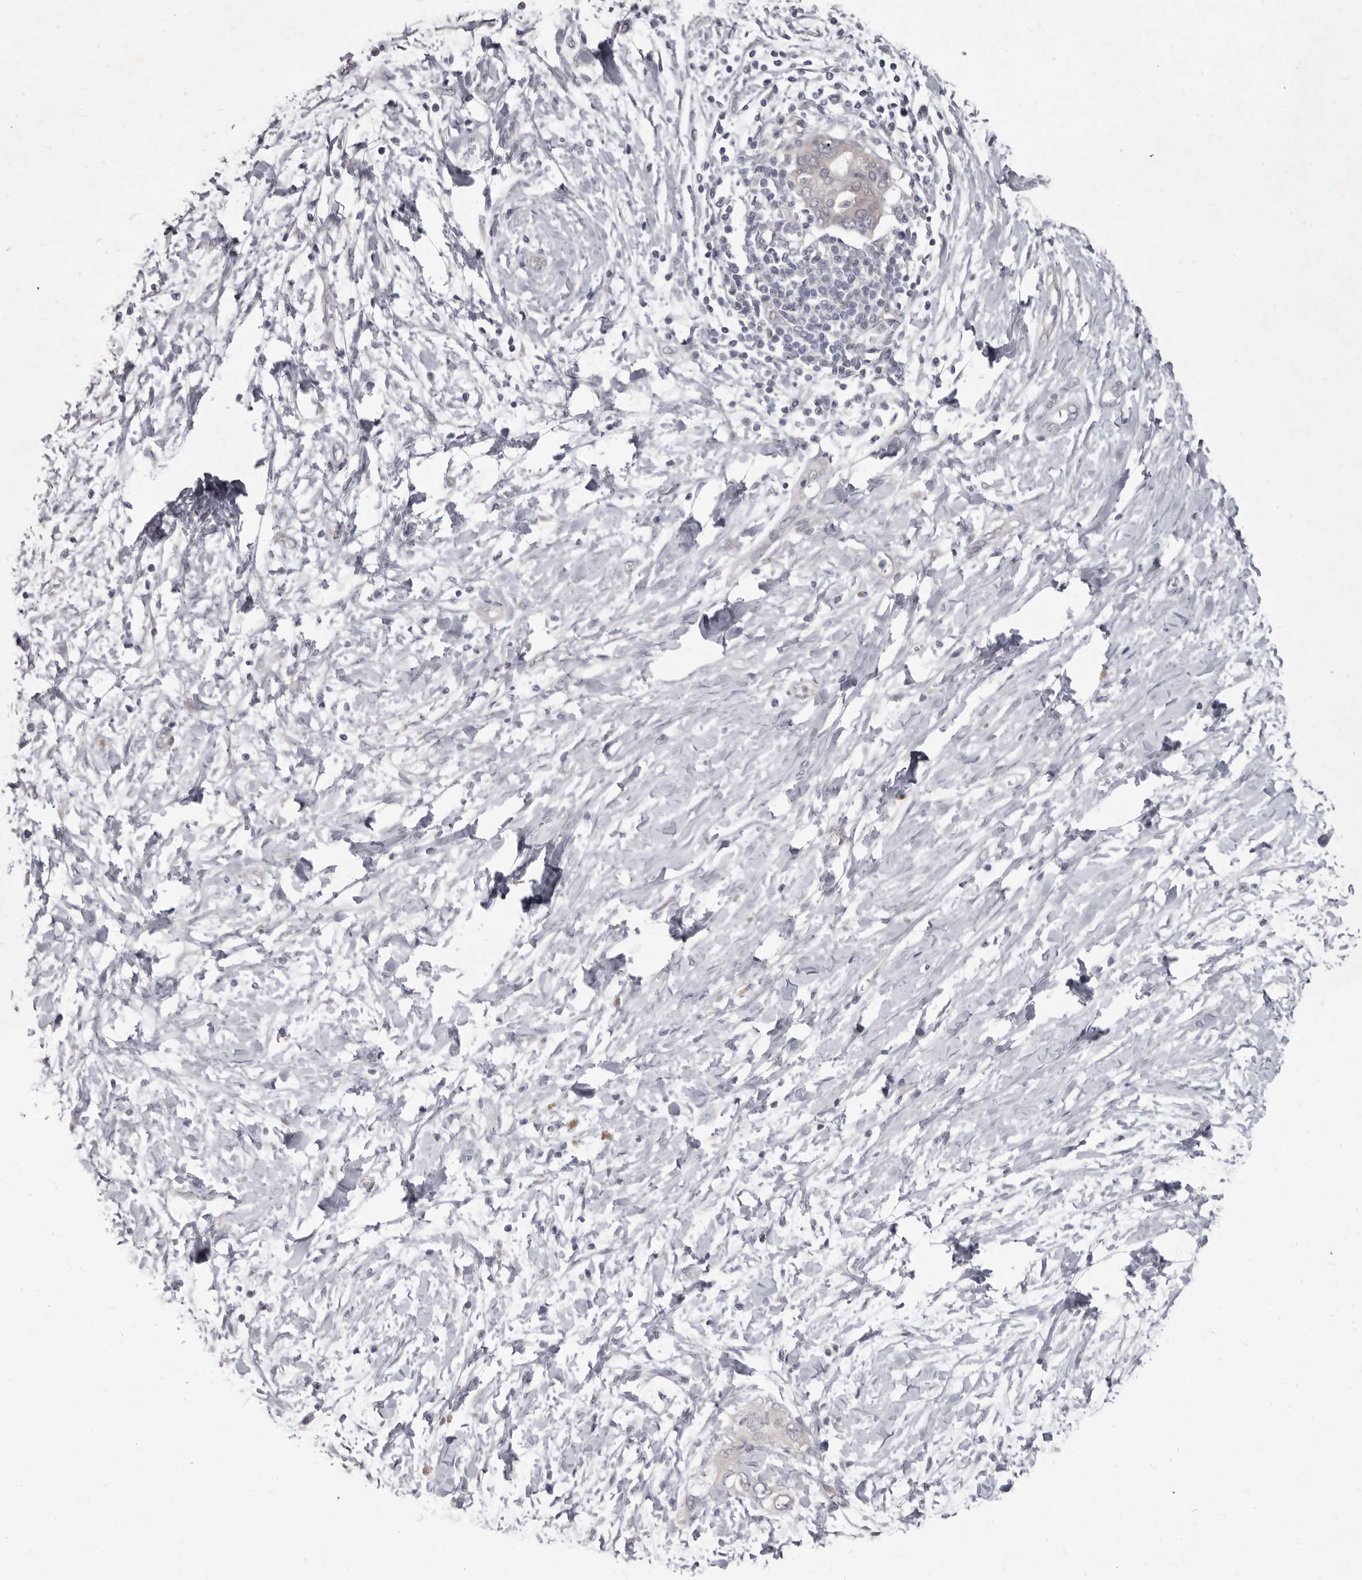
{"staining": {"intensity": "negative", "quantity": "none", "location": "none"}, "tissue": "pancreatic cancer", "cell_type": "Tumor cells", "image_type": "cancer", "snomed": [{"axis": "morphology", "description": "Normal tissue, NOS"}, {"axis": "morphology", "description": "Adenocarcinoma, NOS"}, {"axis": "topography", "description": "Pancreas"}, {"axis": "topography", "description": "Peripheral nerve tissue"}], "caption": "Pancreatic cancer (adenocarcinoma) was stained to show a protein in brown. There is no significant positivity in tumor cells.", "gene": "GSK3B", "patient": {"sex": "male", "age": 59}}